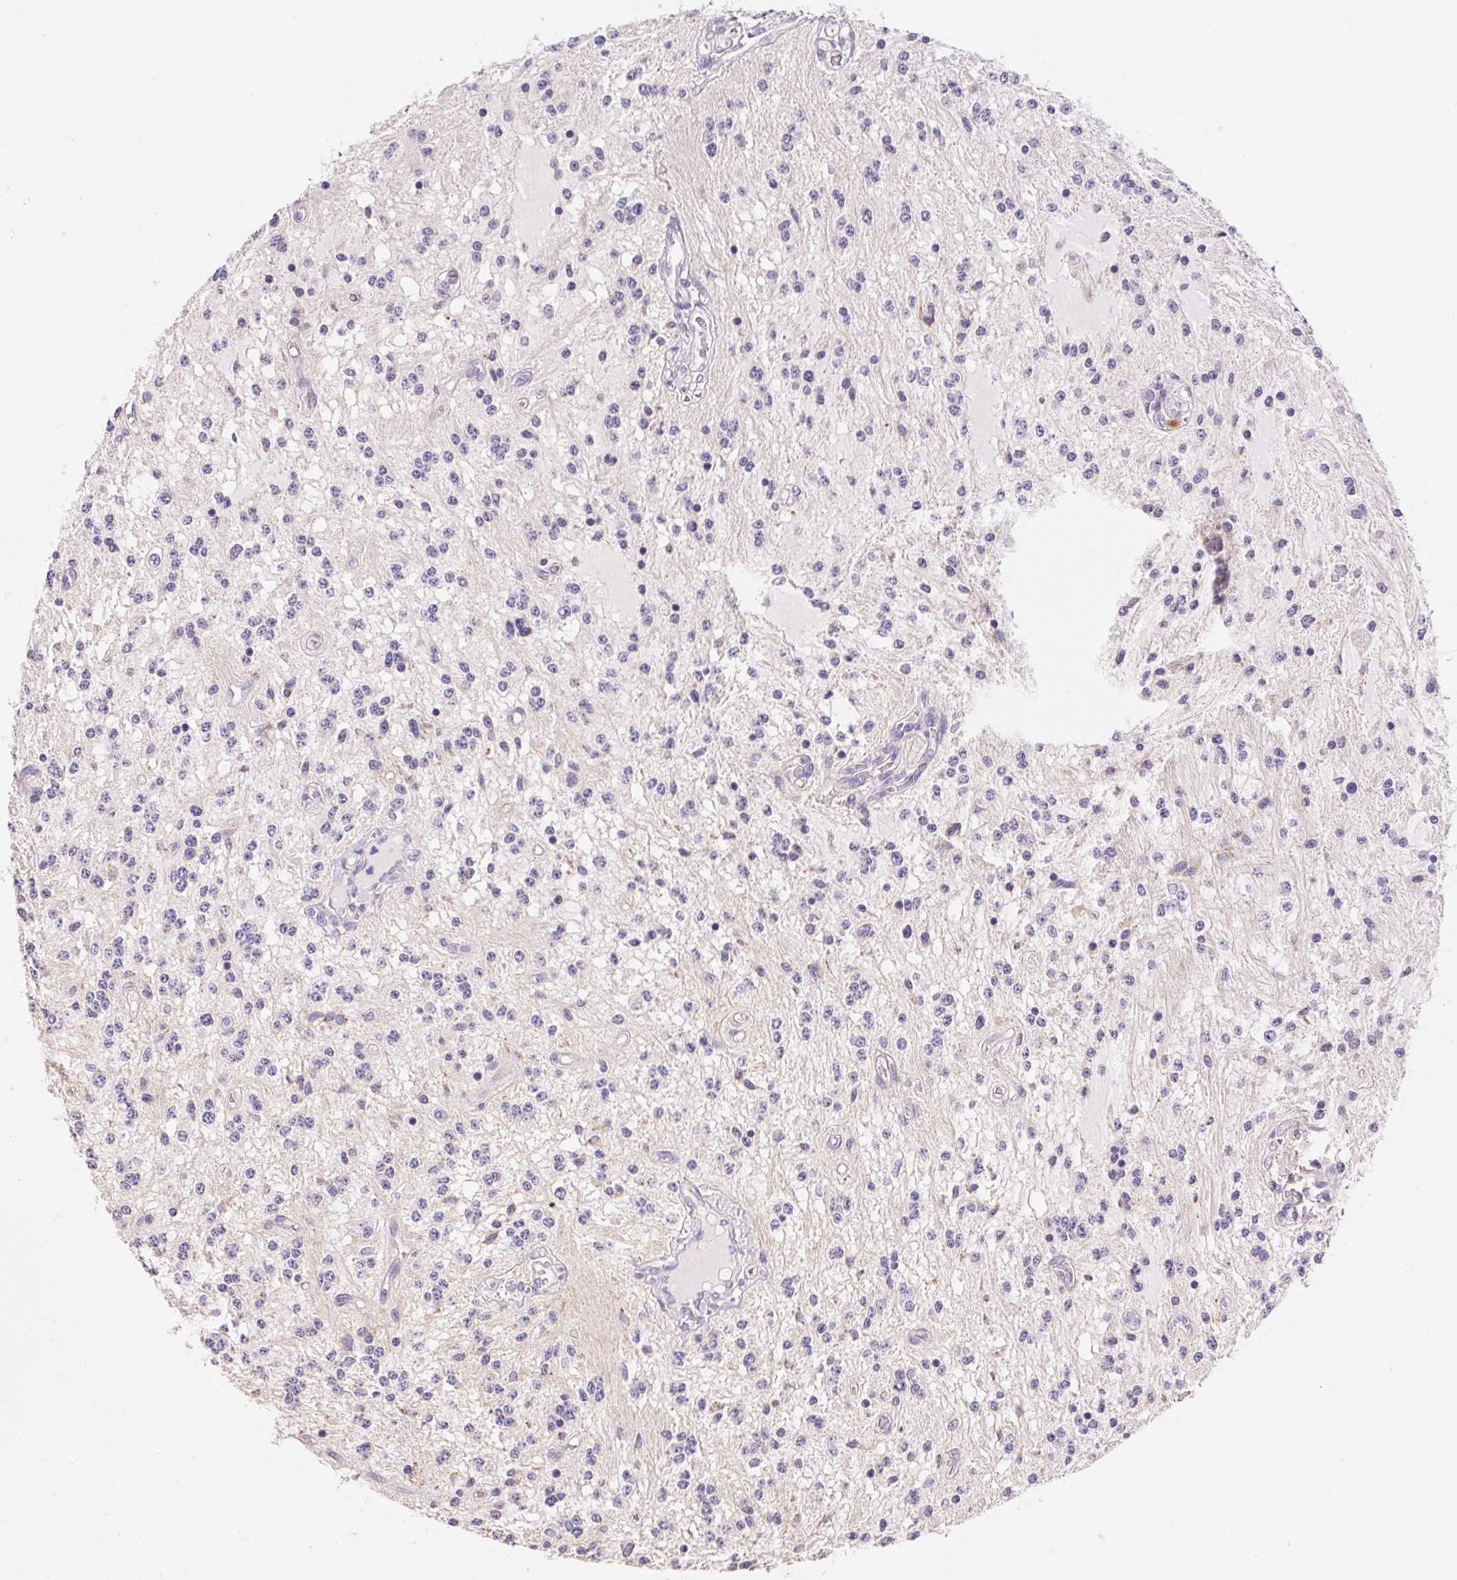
{"staining": {"intensity": "negative", "quantity": "none", "location": "none"}, "tissue": "glioma", "cell_type": "Tumor cells", "image_type": "cancer", "snomed": [{"axis": "morphology", "description": "Glioma, malignant, Low grade"}, {"axis": "topography", "description": "Cerebellum"}], "caption": "High power microscopy micrograph of an immunohistochemistry histopathology image of glioma, revealing no significant expression in tumor cells.", "gene": "FKBP6", "patient": {"sex": "female", "age": 14}}